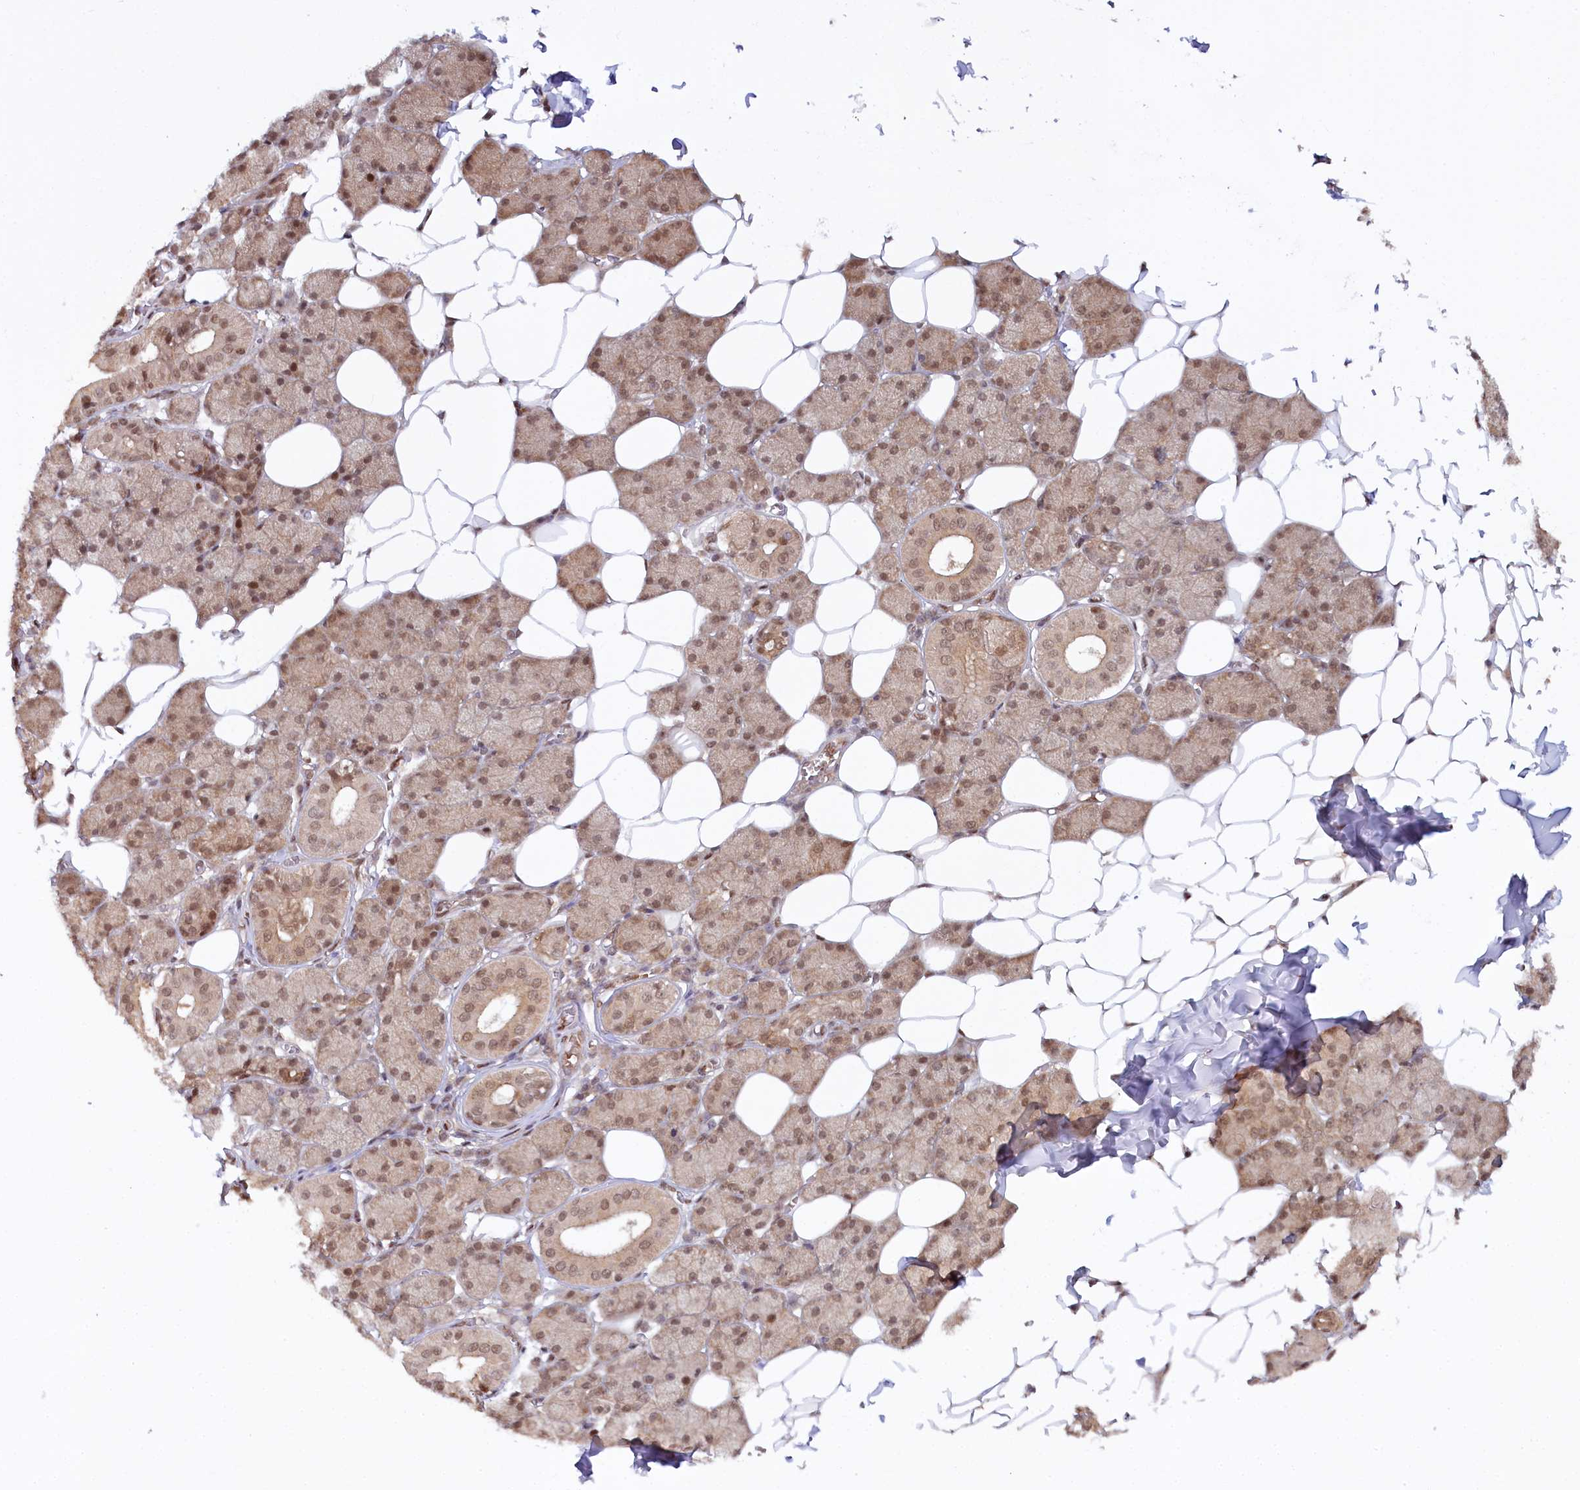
{"staining": {"intensity": "moderate", "quantity": ">75%", "location": "cytoplasmic/membranous,nuclear"}, "tissue": "salivary gland", "cell_type": "Glandular cells", "image_type": "normal", "snomed": [{"axis": "morphology", "description": "Normal tissue, NOS"}, {"axis": "topography", "description": "Salivary gland"}], "caption": "Salivary gland stained with immunohistochemistry displays moderate cytoplasmic/membranous,nuclear positivity in about >75% of glandular cells. (DAB (3,3'-diaminobenzidine) = brown stain, brightfield microscopy at high magnification).", "gene": "CCDC65", "patient": {"sex": "female", "age": 33}}